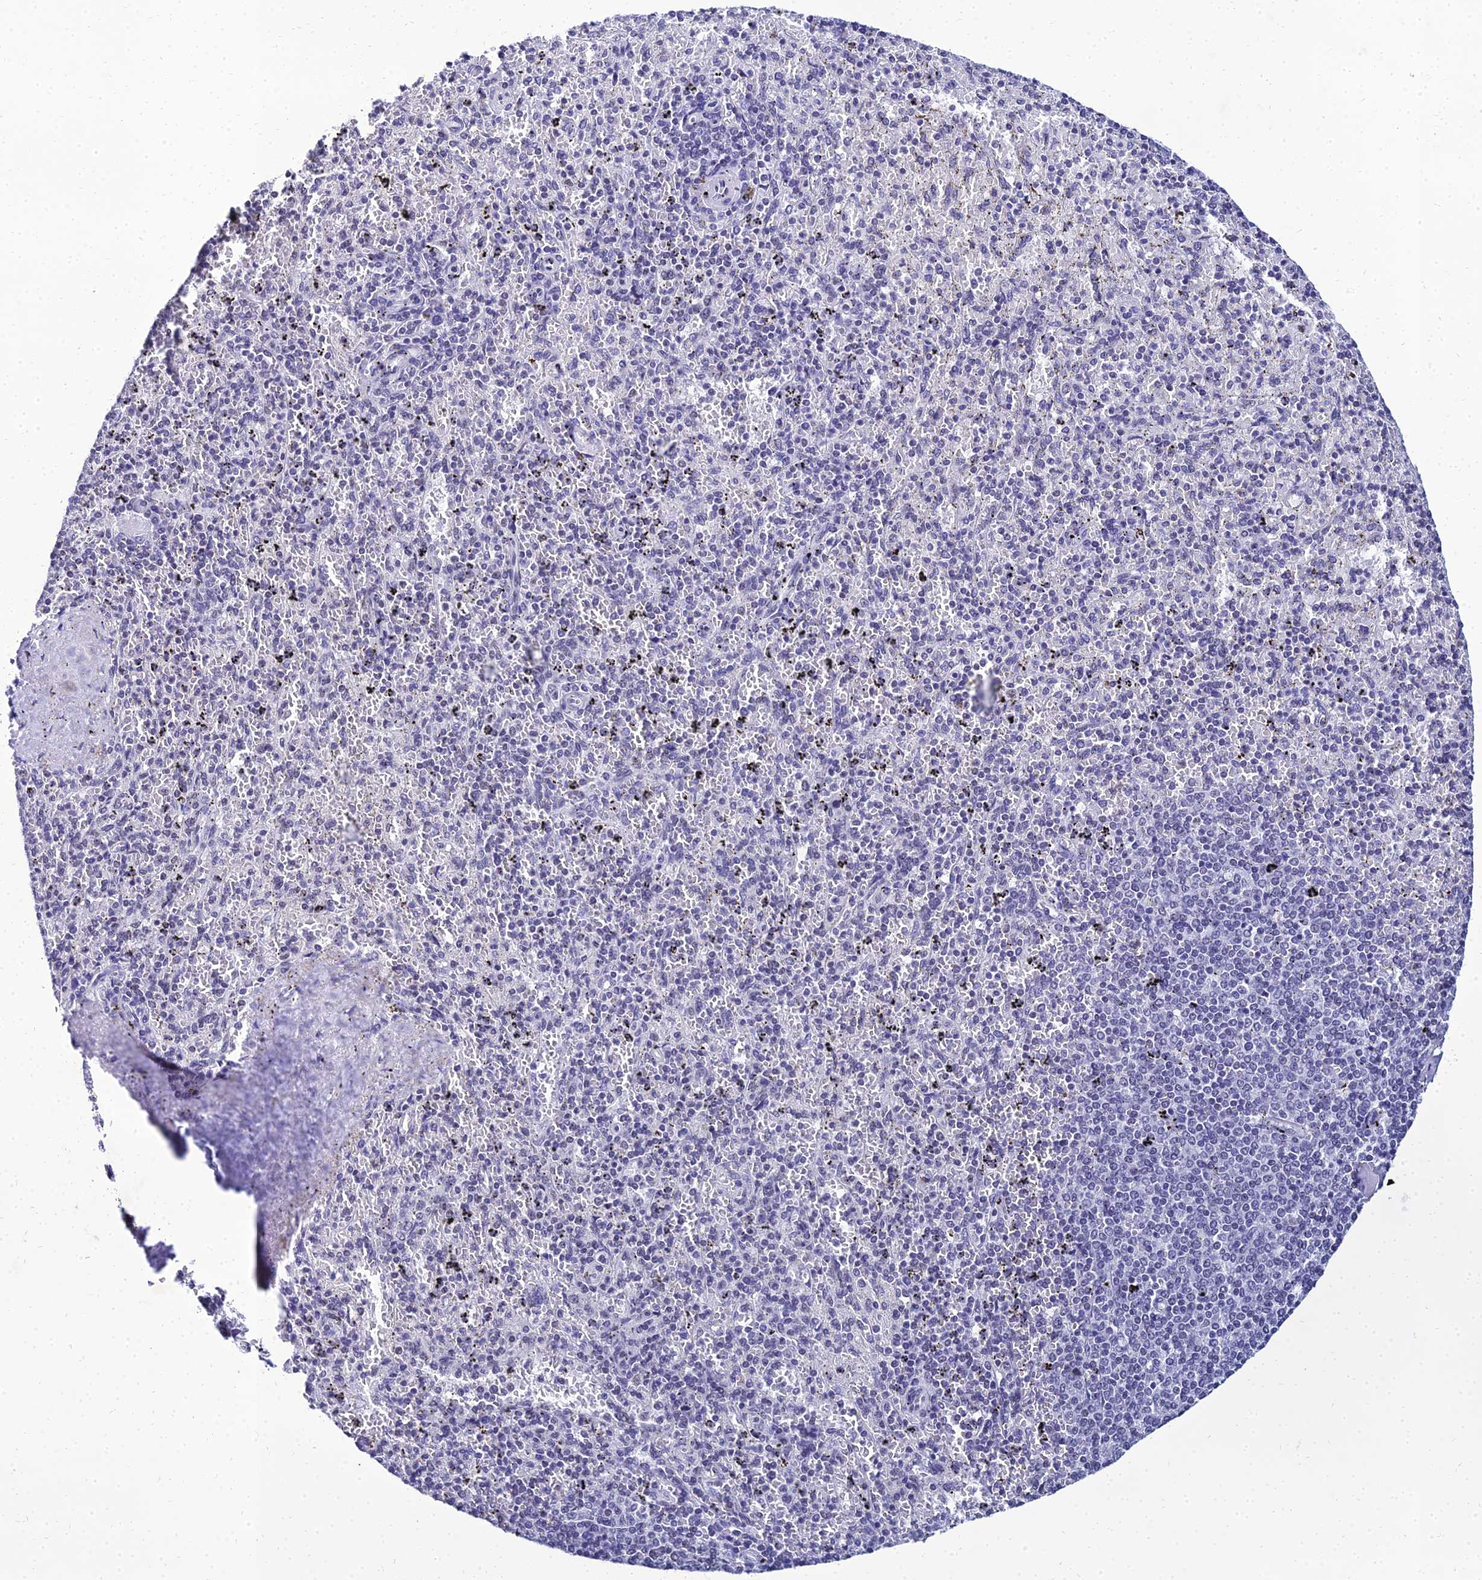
{"staining": {"intensity": "negative", "quantity": "none", "location": "none"}, "tissue": "spleen", "cell_type": "Cells in red pulp", "image_type": "normal", "snomed": [{"axis": "morphology", "description": "Normal tissue, NOS"}, {"axis": "topography", "description": "Spleen"}], "caption": "There is no significant staining in cells in red pulp of spleen. (DAB (3,3'-diaminobenzidine) IHC visualized using brightfield microscopy, high magnification).", "gene": "PPP4R2", "patient": {"sex": "male", "age": 82}}